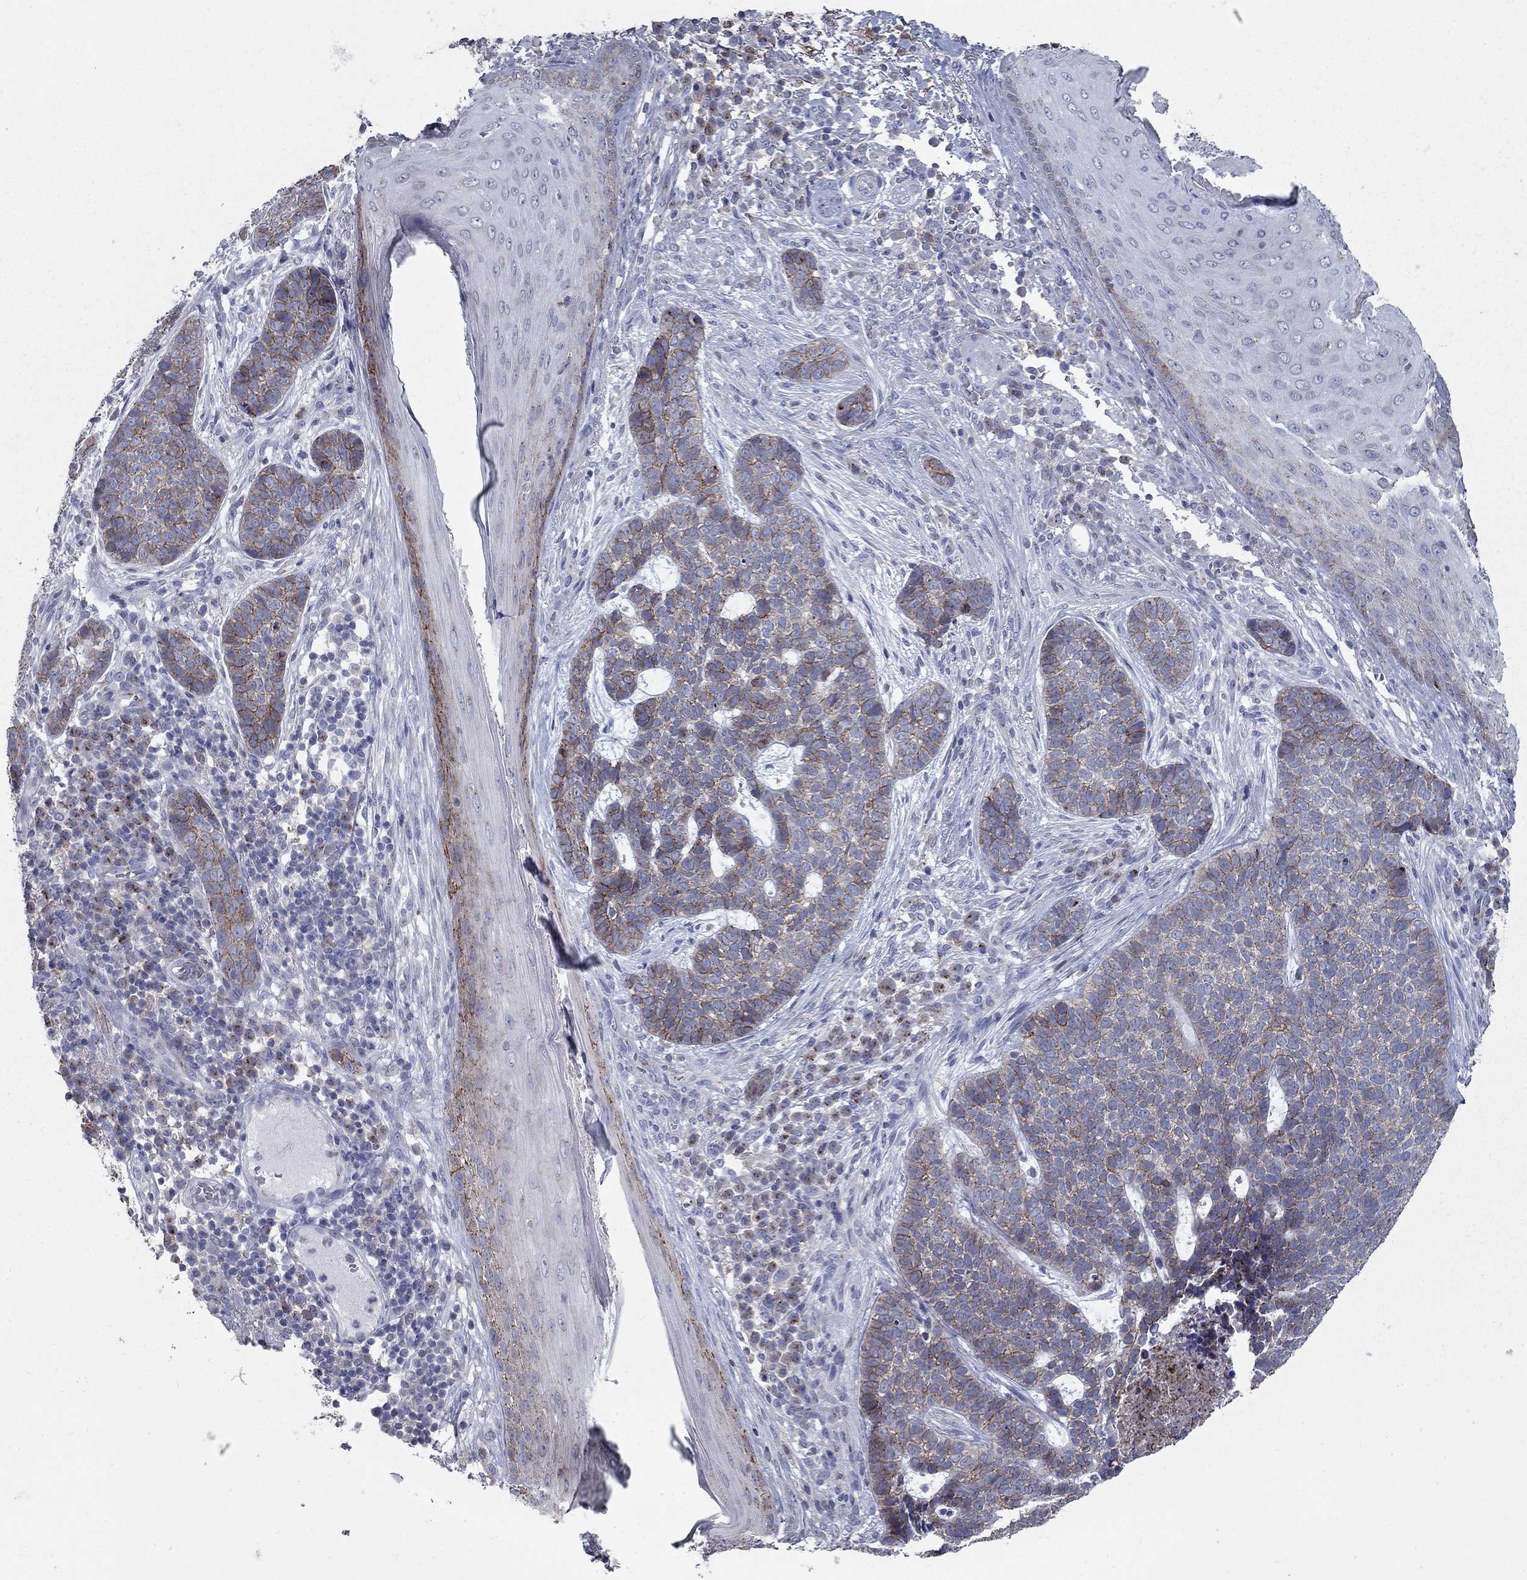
{"staining": {"intensity": "strong", "quantity": "25%-75%", "location": "cytoplasmic/membranous"}, "tissue": "skin cancer", "cell_type": "Tumor cells", "image_type": "cancer", "snomed": [{"axis": "morphology", "description": "Basal cell carcinoma"}, {"axis": "topography", "description": "Skin"}], "caption": "A high amount of strong cytoplasmic/membranous expression is appreciated in about 25%-75% of tumor cells in skin basal cell carcinoma tissue.", "gene": "KIAA0319L", "patient": {"sex": "female", "age": 69}}